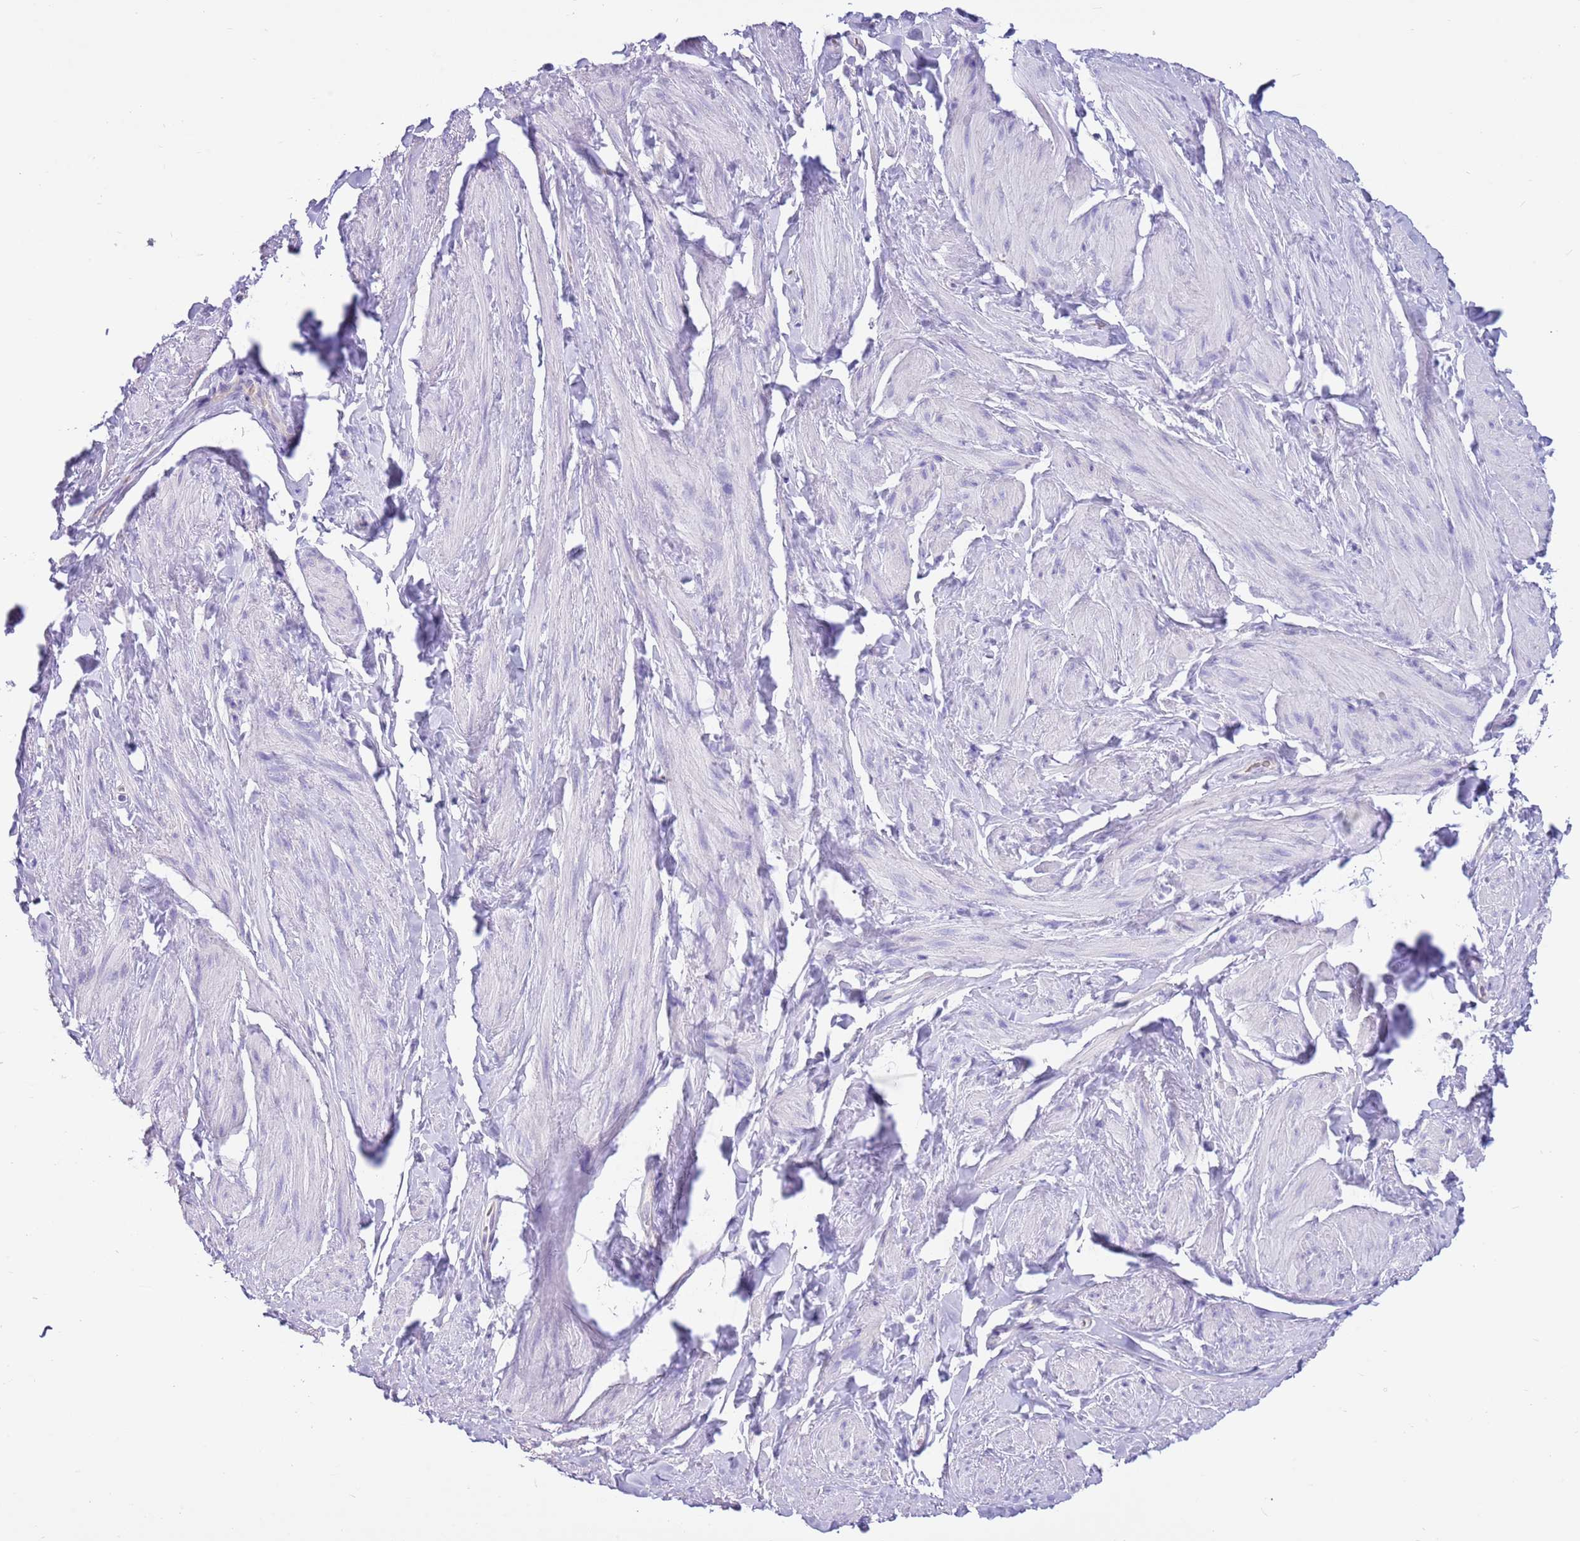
{"staining": {"intensity": "negative", "quantity": "none", "location": "none"}, "tissue": "smooth muscle", "cell_type": "Smooth muscle cells", "image_type": "normal", "snomed": [{"axis": "morphology", "description": "Normal tissue, NOS"}, {"axis": "topography", "description": "Smooth muscle"}, {"axis": "topography", "description": "Peripheral nerve tissue"}], "caption": "This histopathology image is of unremarkable smooth muscle stained with immunohistochemistry (IHC) to label a protein in brown with the nuclei are counter-stained blue. There is no positivity in smooth muscle cells.", "gene": "DDI2", "patient": {"sex": "male", "age": 69}}